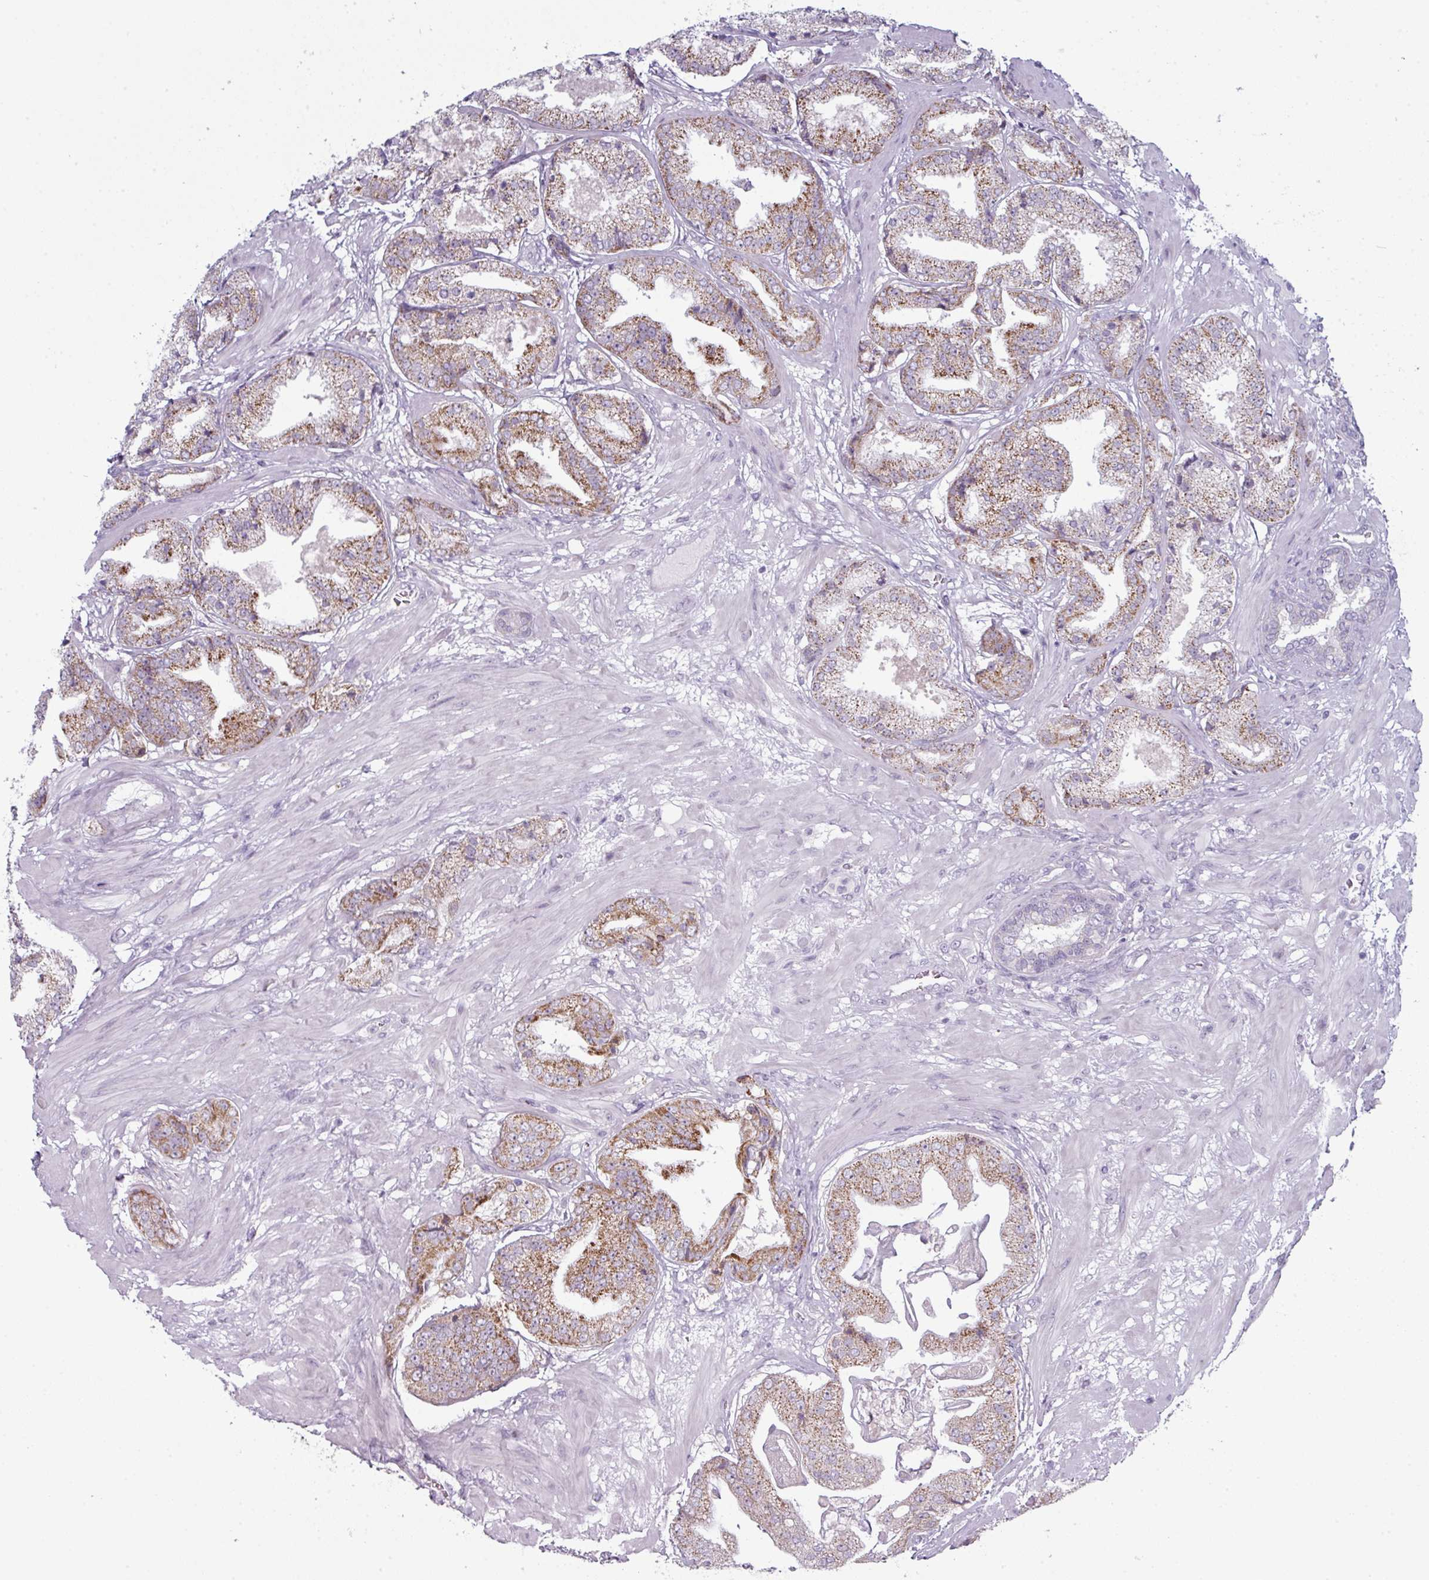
{"staining": {"intensity": "moderate", "quantity": "25%-75%", "location": "cytoplasmic/membranous"}, "tissue": "prostate cancer", "cell_type": "Tumor cells", "image_type": "cancer", "snomed": [{"axis": "morphology", "description": "Adenocarcinoma, High grade"}, {"axis": "topography", "description": "Prostate"}], "caption": "Adenocarcinoma (high-grade) (prostate) tissue exhibits moderate cytoplasmic/membranous staining in about 25%-75% of tumor cells, visualized by immunohistochemistry.", "gene": "ZNF615", "patient": {"sex": "male", "age": 63}}